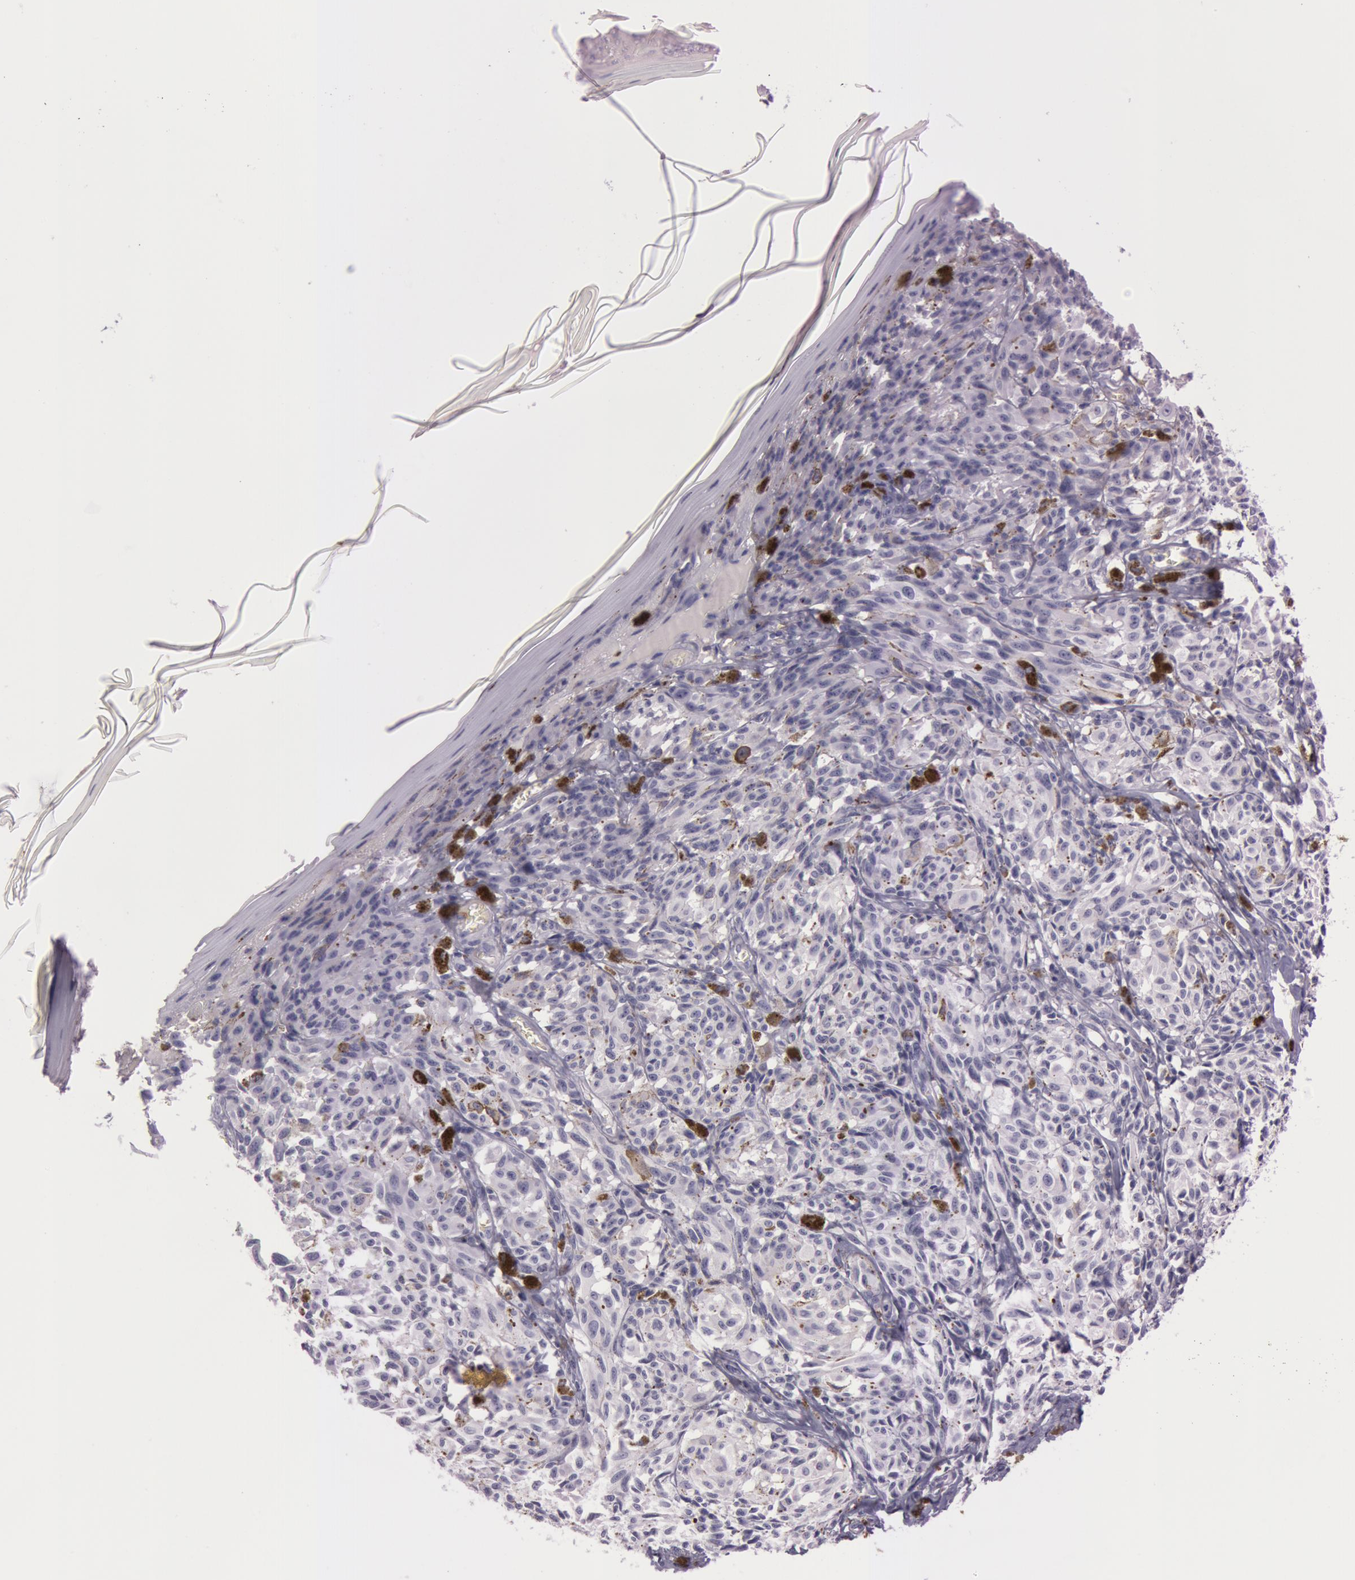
{"staining": {"intensity": "negative", "quantity": "none", "location": "none"}, "tissue": "melanoma", "cell_type": "Tumor cells", "image_type": "cancer", "snomed": [{"axis": "morphology", "description": "Malignant melanoma, NOS"}, {"axis": "topography", "description": "Skin"}], "caption": "Melanoma was stained to show a protein in brown. There is no significant expression in tumor cells.", "gene": "FOLH1", "patient": {"sex": "female", "age": 72}}